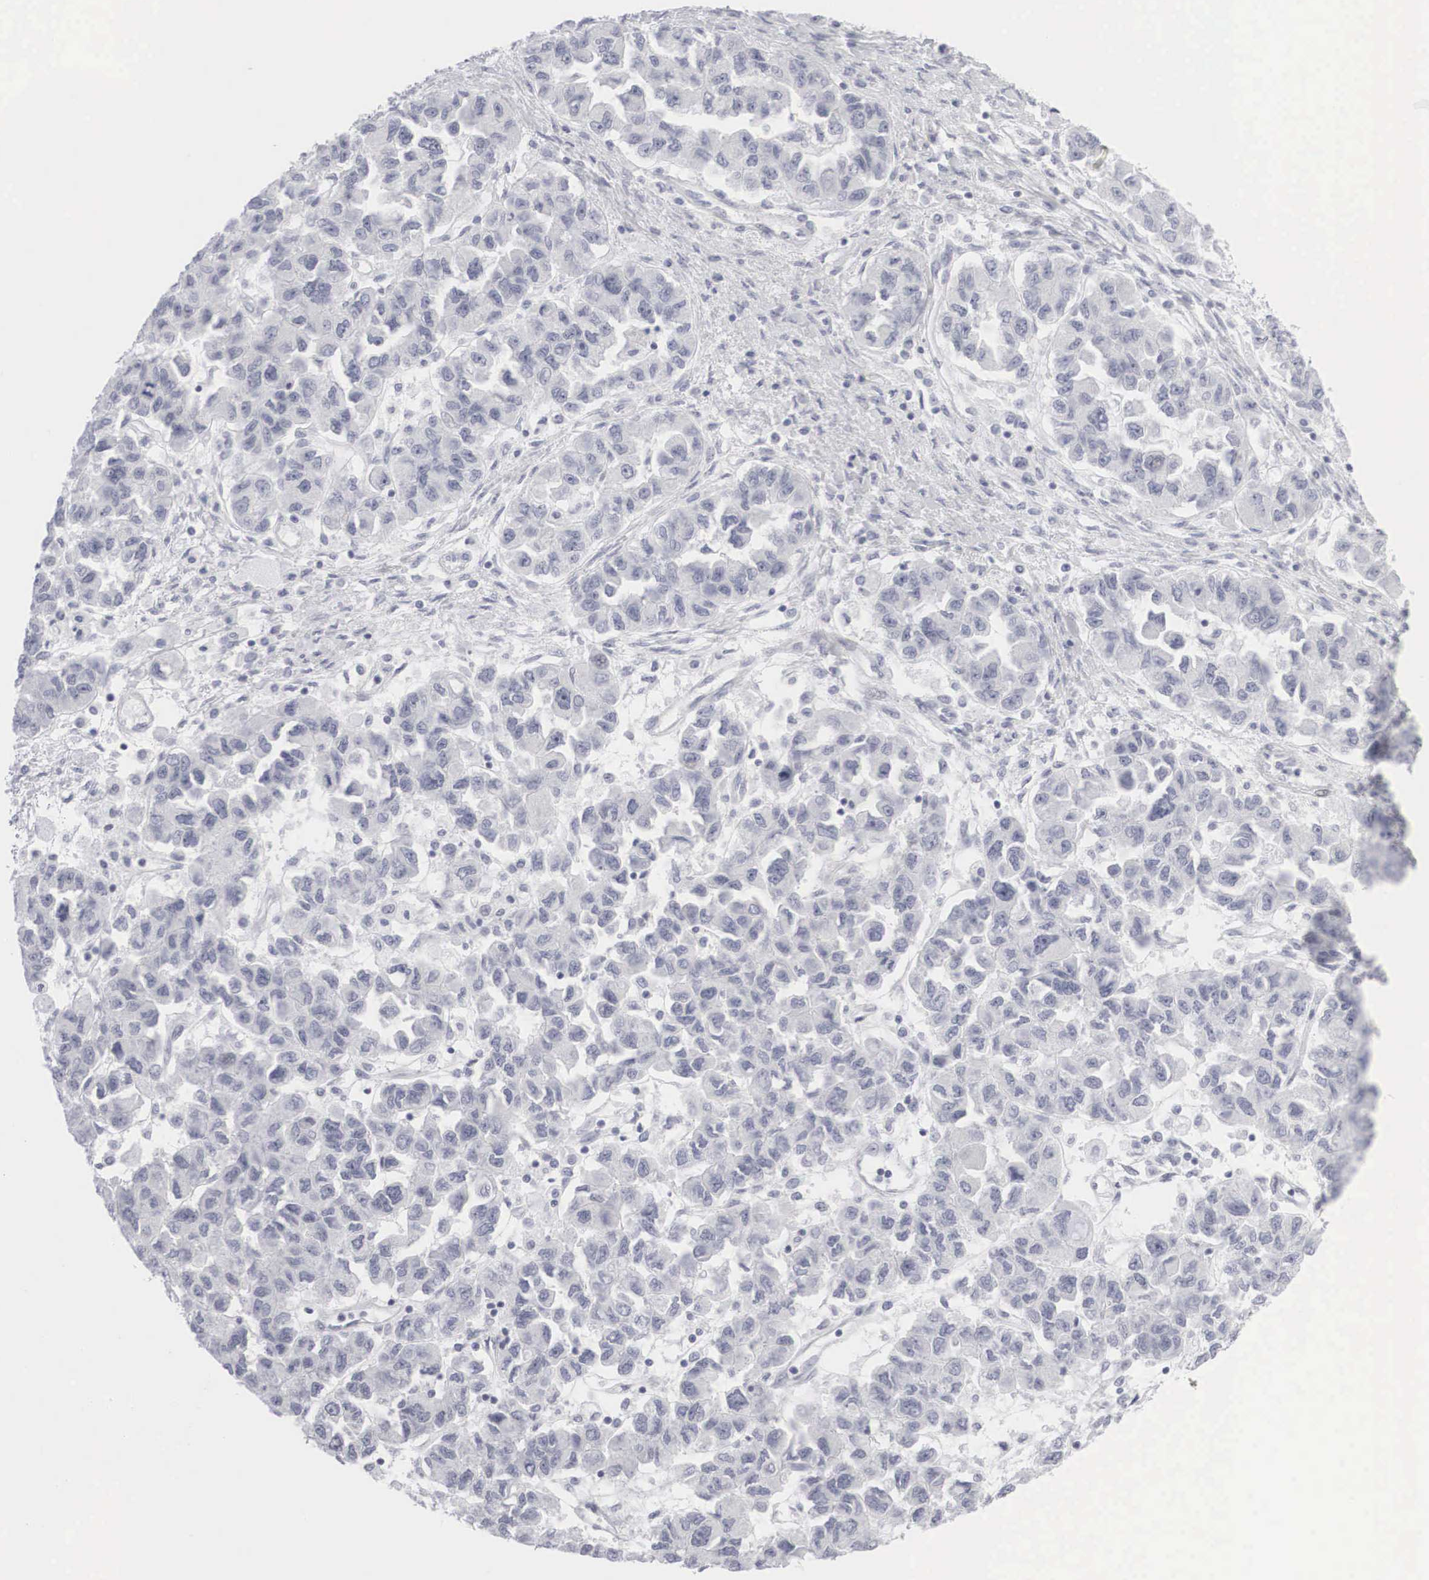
{"staining": {"intensity": "moderate", "quantity": "<25%", "location": "cytoplasmic/membranous"}, "tissue": "ovarian cancer", "cell_type": "Tumor cells", "image_type": "cancer", "snomed": [{"axis": "morphology", "description": "Cystadenocarcinoma, serous, NOS"}, {"axis": "topography", "description": "Ovary"}], "caption": "Ovarian cancer (serous cystadenocarcinoma) tissue displays moderate cytoplasmic/membranous expression in about <25% of tumor cells, visualized by immunohistochemistry. (DAB (3,3'-diaminobenzidine) = brown stain, brightfield microscopy at high magnification).", "gene": "KRT14", "patient": {"sex": "female", "age": 84}}